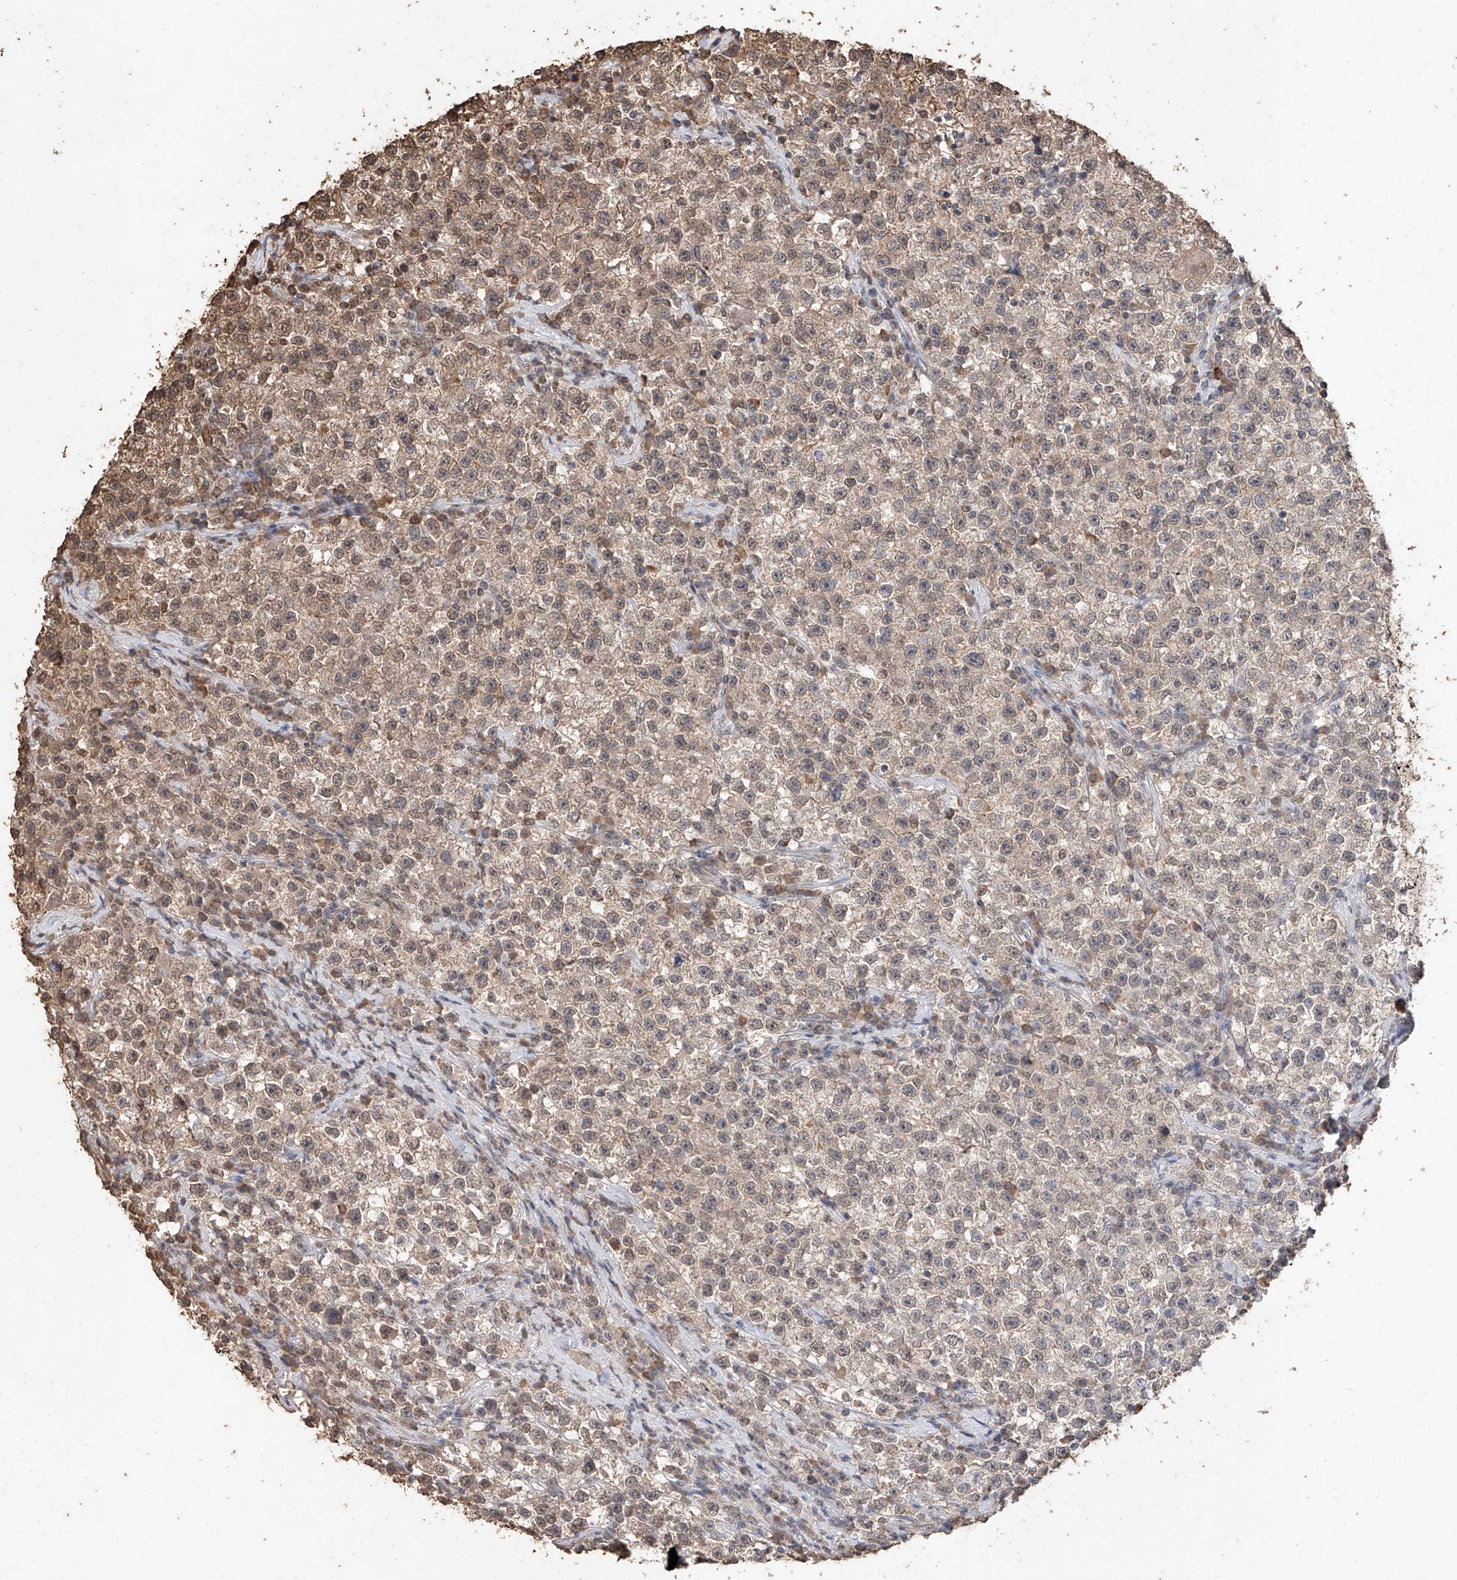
{"staining": {"intensity": "moderate", "quantity": ">75%", "location": "cytoplasmic/membranous,nuclear"}, "tissue": "testis cancer", "cell_type": "Tumor cells", "image_type": "cancer", "snomed": [{"axis": "morphology", "description": "Seminoma, NOS"}, {"axis": "topography", "description": "Testis"}], "caption": "A high-resolution histopathology image shows IHC staining of seminoma (testis), which reveals moderate cytoplasmic/membranous and nuclear expression in approximately >75% of tumor cells. The staining is performed using DAB (3,3'-diaminobenzidine) brown chromogen to label protein expression. The nuclei are counter-stained blue using hematoxylin.", "gene": "ELOVL1", "patient": {"sex": "male", "age": 22}}